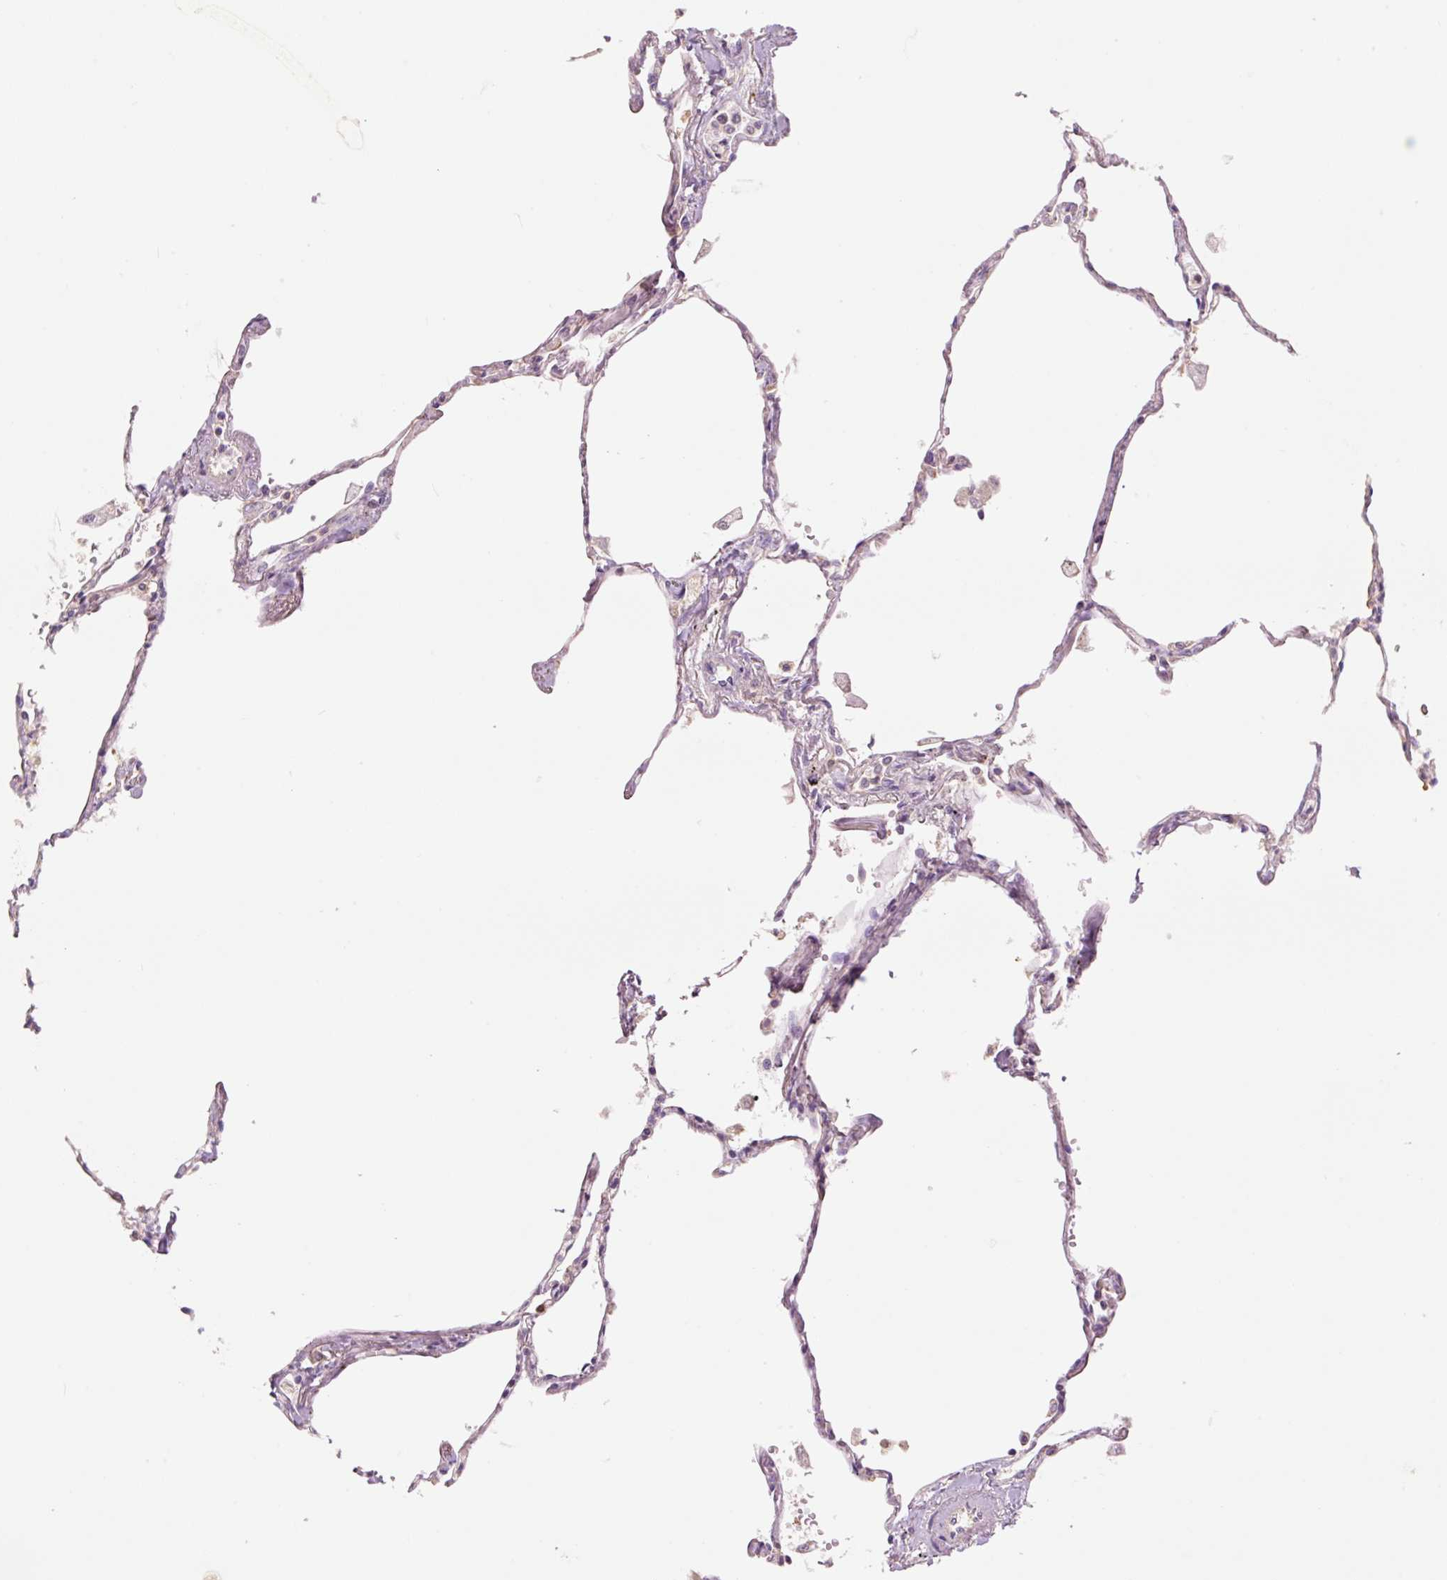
{"staining": {"intensity": "negative", "quantity": "none", "location": "none"}, "tissue": "lung", "cell_type": "Alveolar cells", "image_type": "normal", "snomed": [{"axis": "morphology", "description": "Normal tissue, NOS"}, {"axis": "topography", "description": "Lung"}], "caption": "Immunohistochemistry histopathology image of benign lung: human lung stained with DAB (3,3'-diaminobenzidine) shows no significant protein expression in alveolar cells.", "gene": "SLC1A4", "patient": {"sex": "female", "age": 67}}